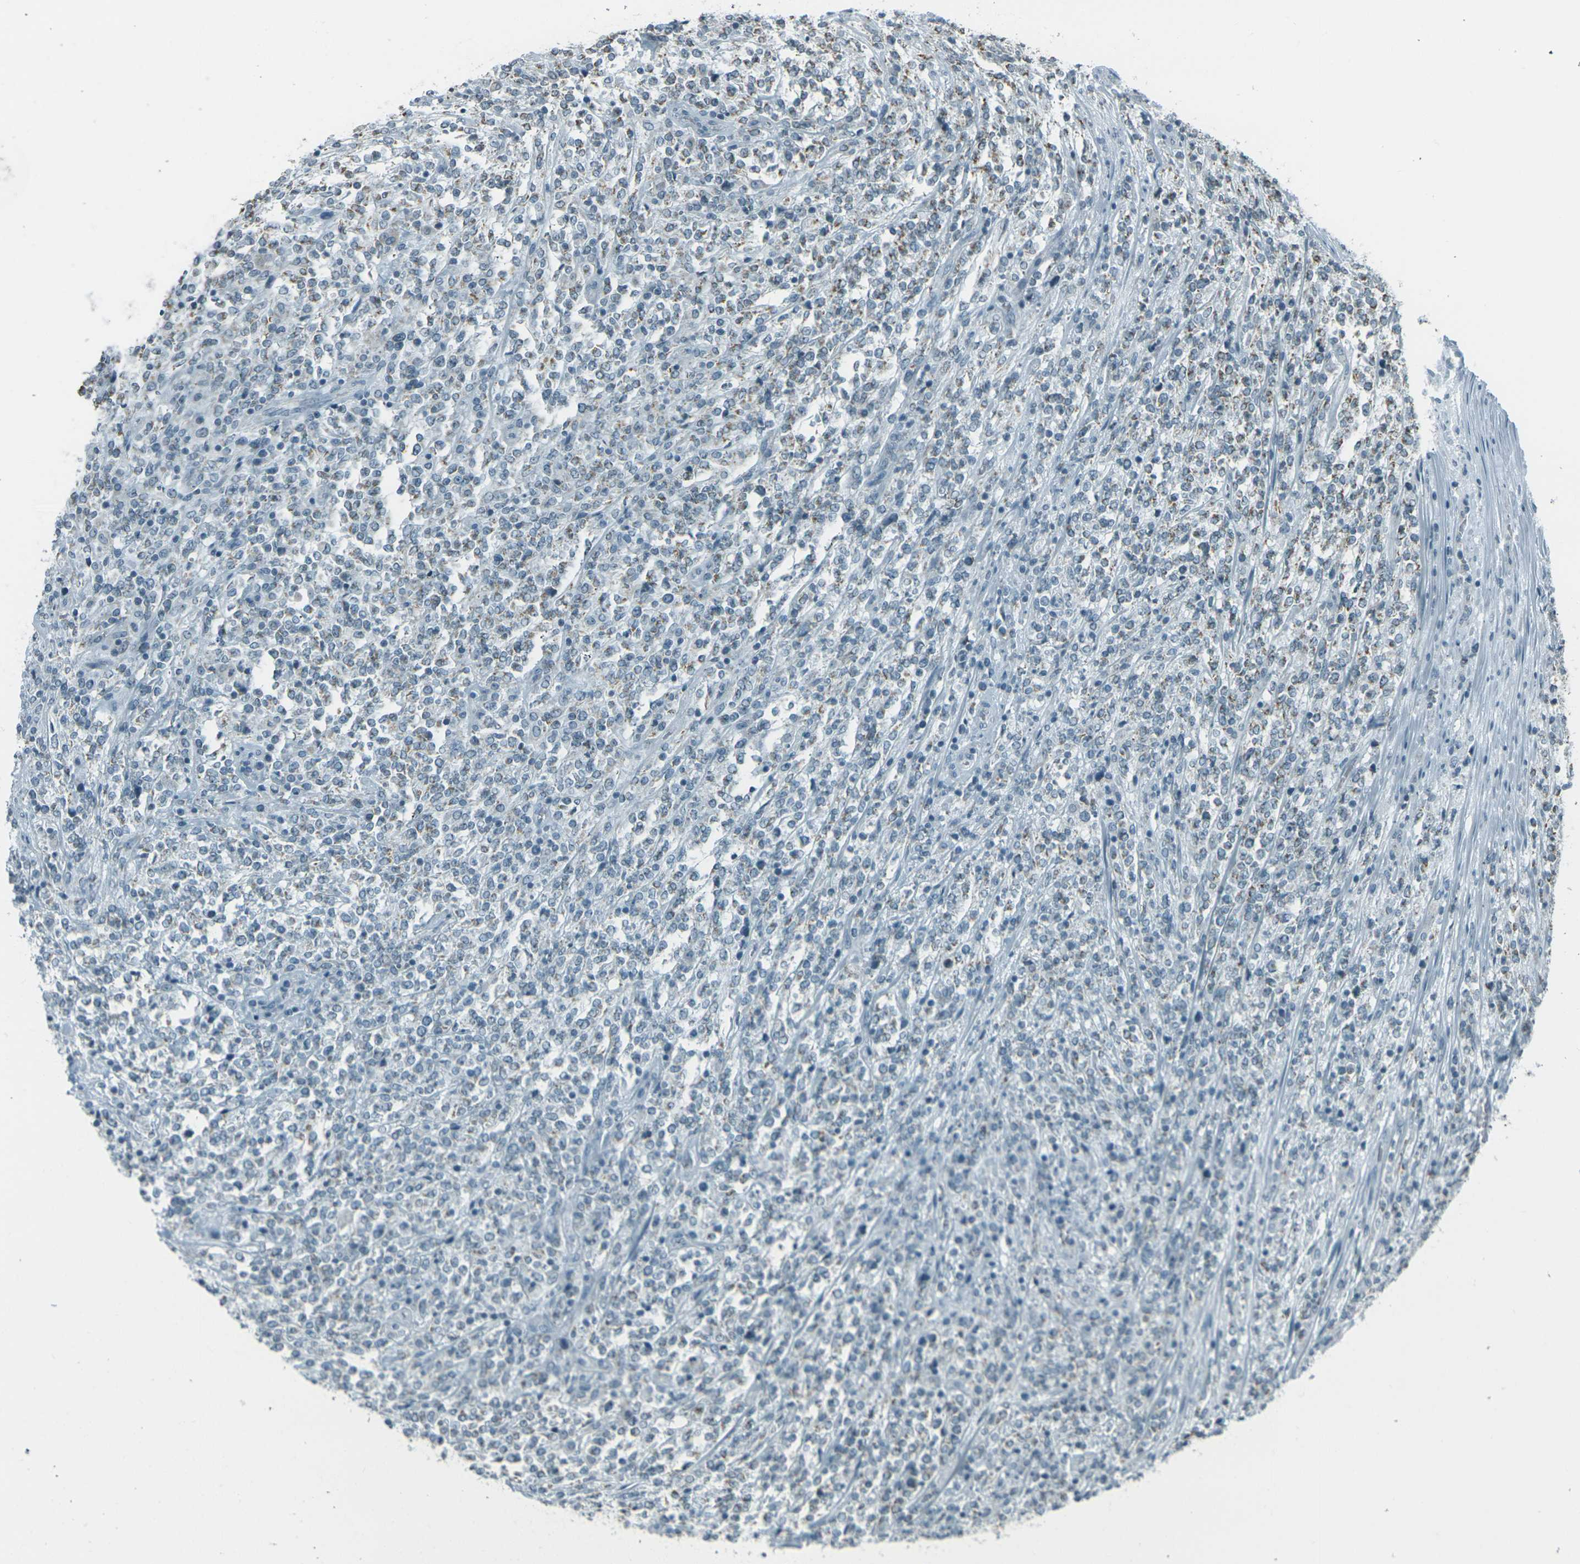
{"staining": {"intensity": "moderate", "quantity": "<25%", "location": "cytoplasmic/membranous"}, "tissue": "lymphoma", "cell_type": "Tumor cells", "image_type": "cancer", "snomed": [{"axis": "morphology", "description": "Malignant lymphoma, non-Hodgkin's type, High grade"}, {"axis": "topography", "description": "Soft tissue"}], "caption": "A photomicrograph of lymphoma stained for a protein exhibits moderate cytoplasmic/membranous brown staining in tumor cells.", "gene": "H2BC1", "patient": {"sex": "male", "age": 18}}